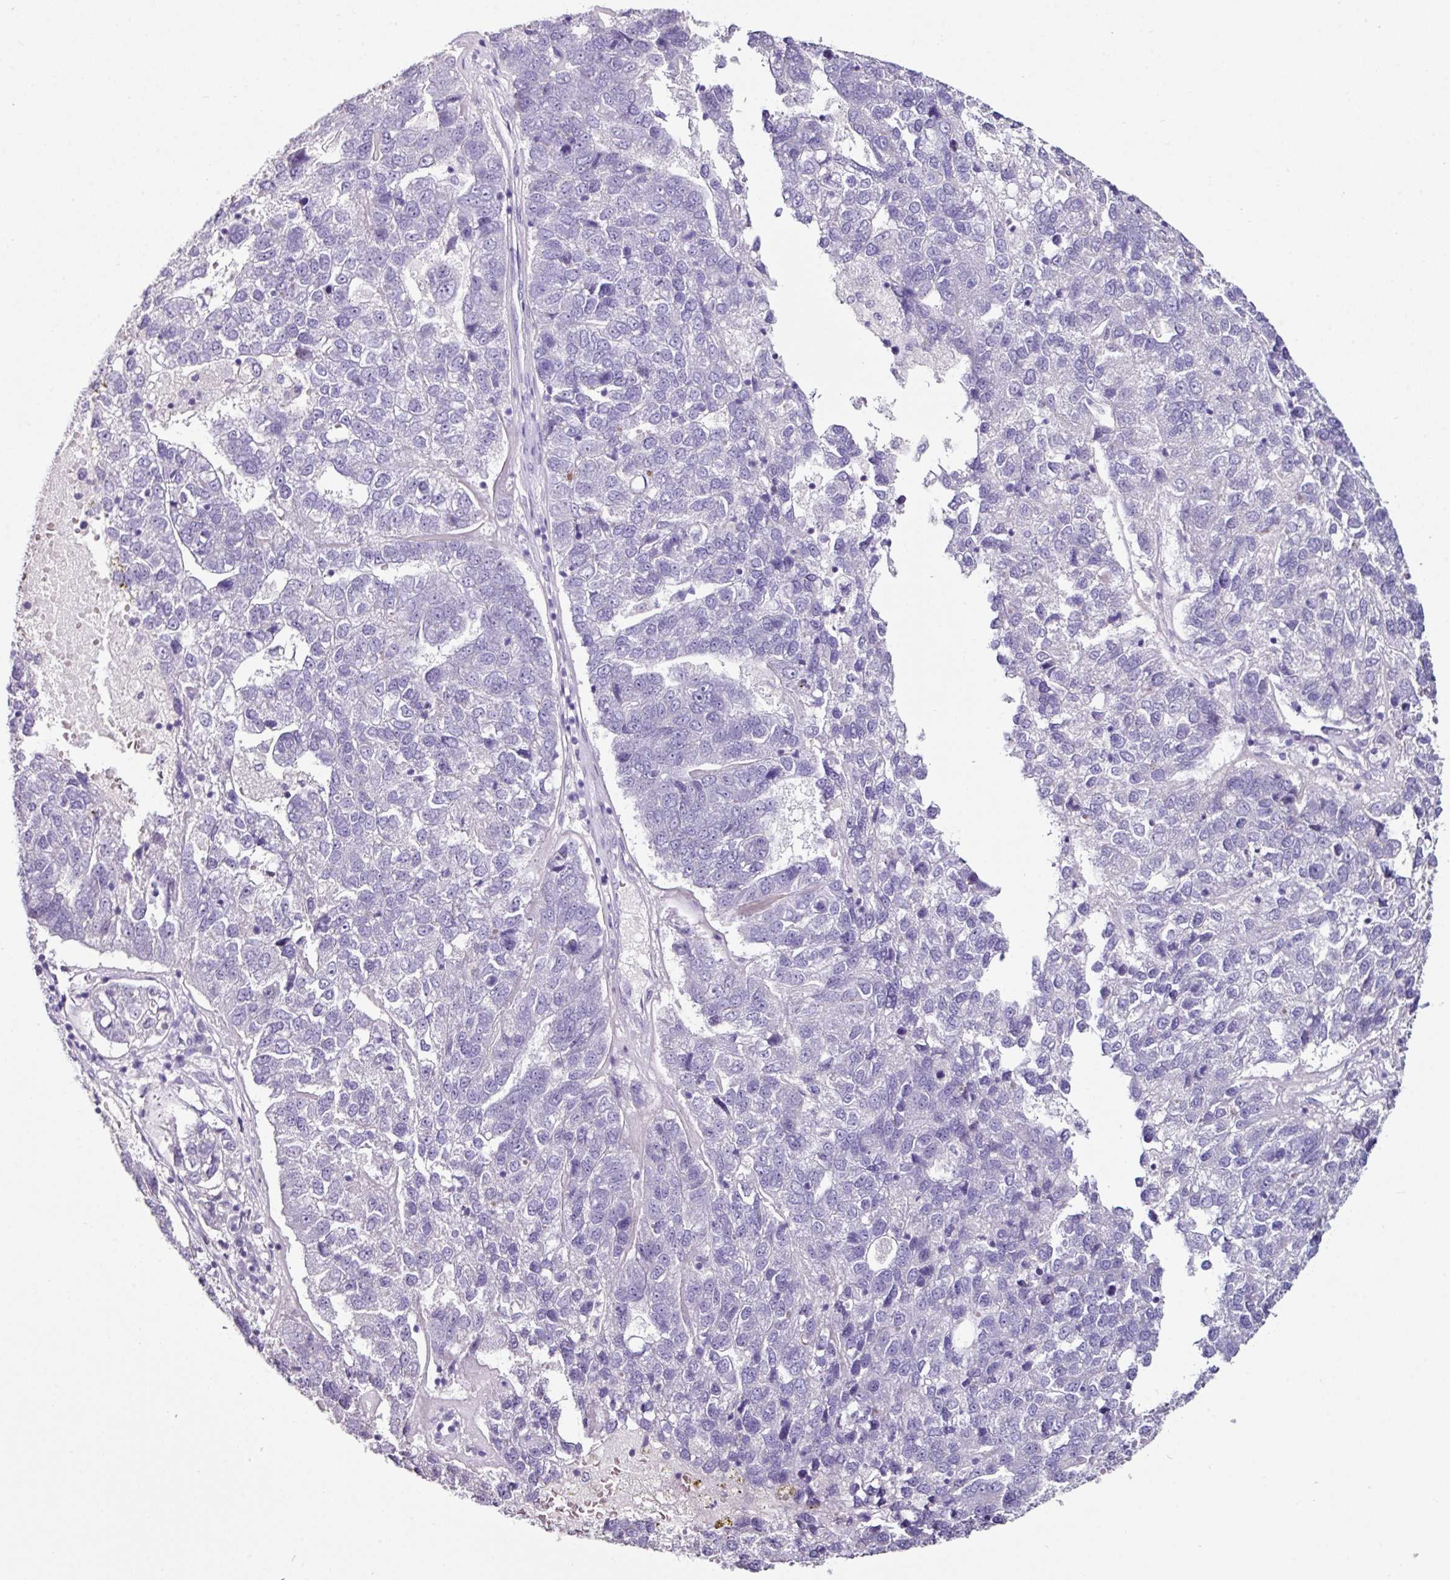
{"staining": {"intensity": "negative", "quantity": "none", "location": "none"}, "tissue": "pancreatic cancer", "cell_type": "Tumor cells", "image_type": "cancer", "snomed": [{"axis": "morphology", "description": "Adenocarcinoma, NOS"}, {"axis": "topography", "description": "Pancreas"}], "caption": "Human pancreatic cancer (adenocarcinoma) stained for a protein using immunohistochemistry (IHC) demonstrates no expression in tumor cells.", "gene": "GLP2R", "patient": {"sex": "female", "age": 61}}